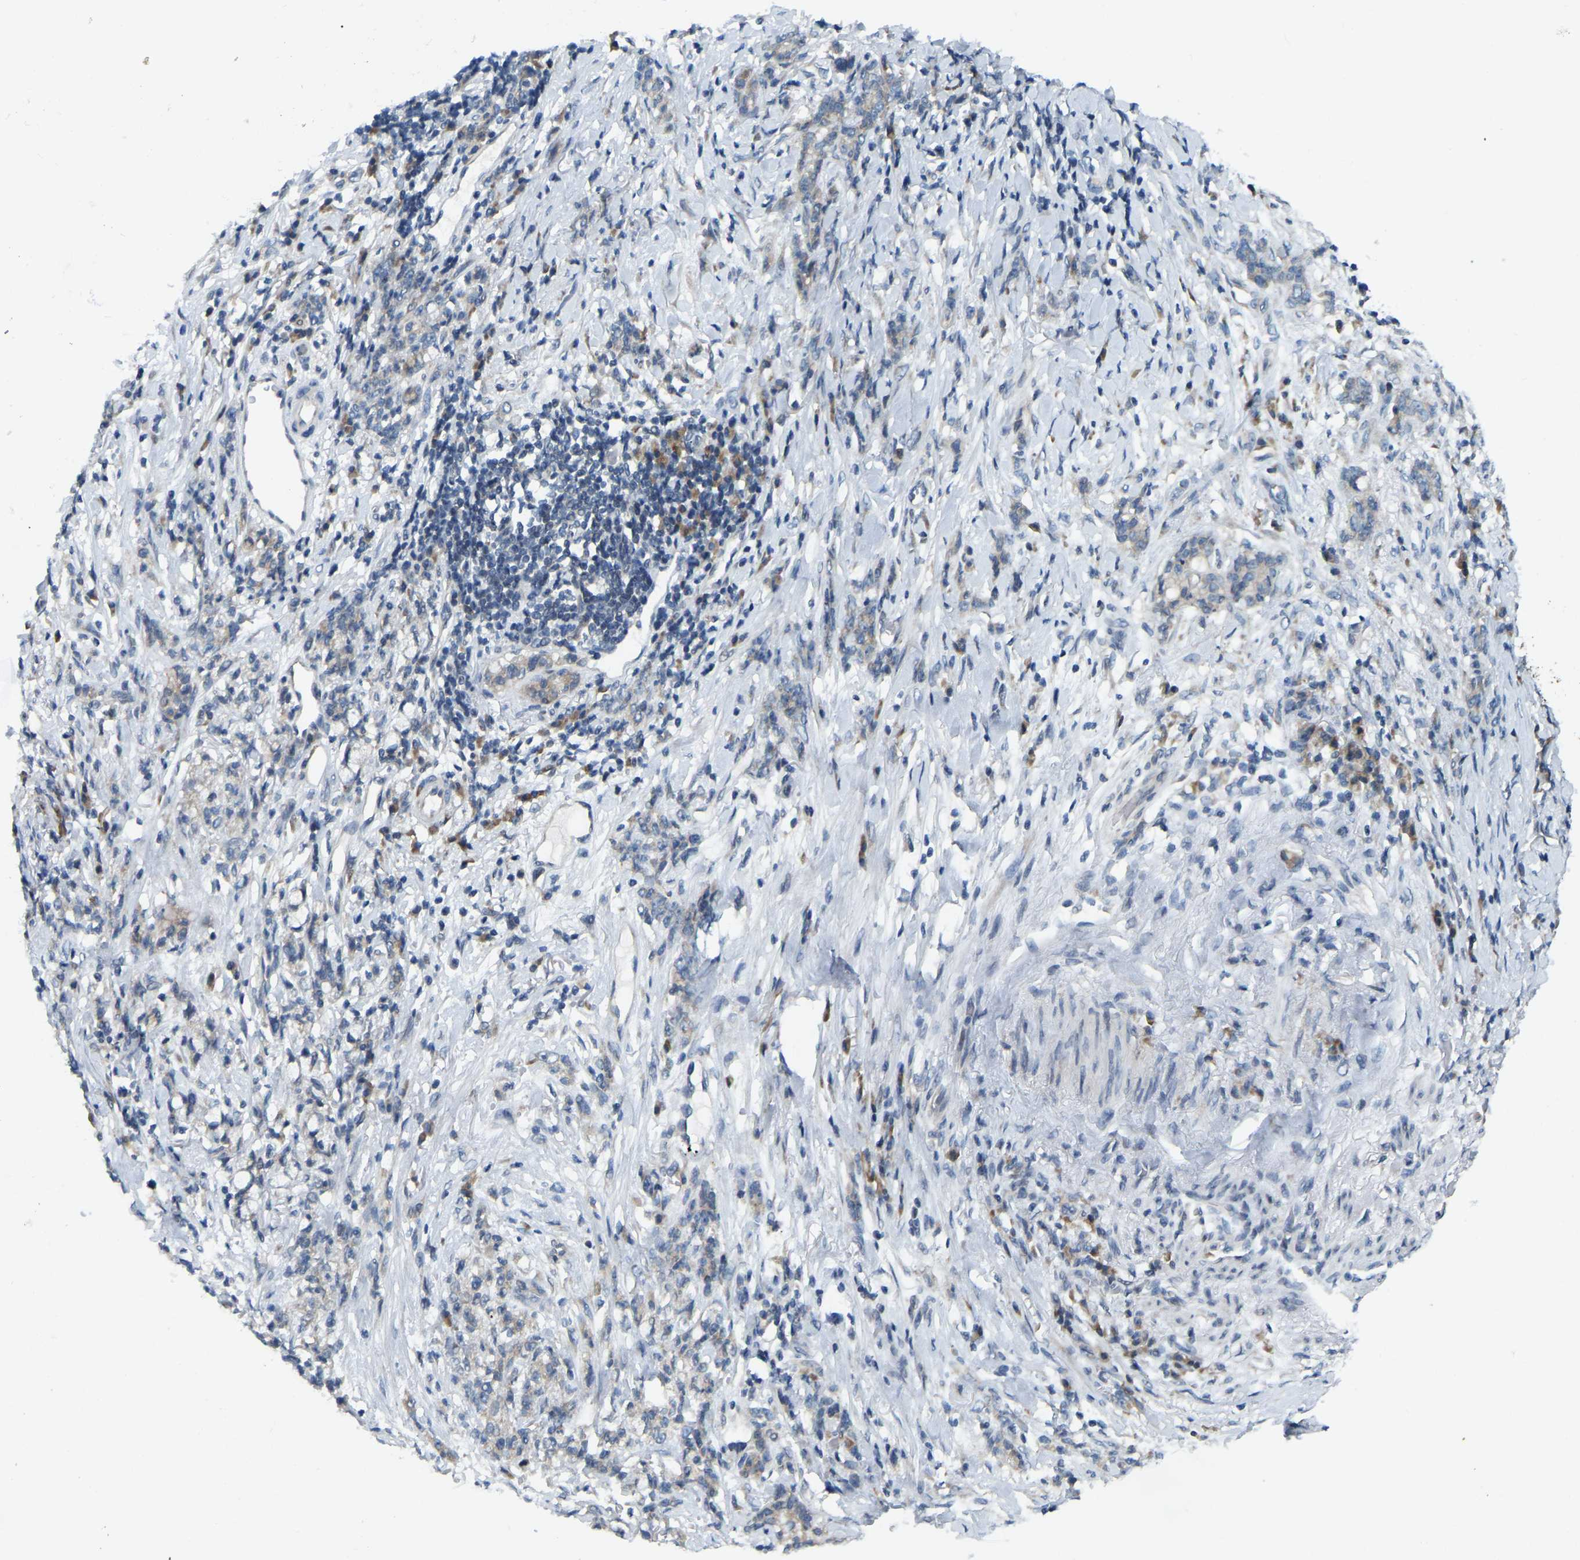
{"staining": {"intensity": "weak", "quantity": "25%-75%", "location": "cytoplasmic/membranous"}, "tissue": "stomach cancer", "cell_type": "Tumor cells", "image_type": "cancer", "snomed": [{"axis": "morphology", "description": "Adenocarcinoma, NOS"}, {"axis": "topography", "description": "Stomach, lower"}], "caption": "Stomach cancer was stained to show a protein in brown. There is low levels of weak cytoplasmic/membranous staining in about 25%-75% of tumor cells. (DAB (3,3'-diaminobenzidine) IHC with brightfield microscopy, high magnification).", "gene": "PARL", "patient": {"sex": "male", "age": 88}}